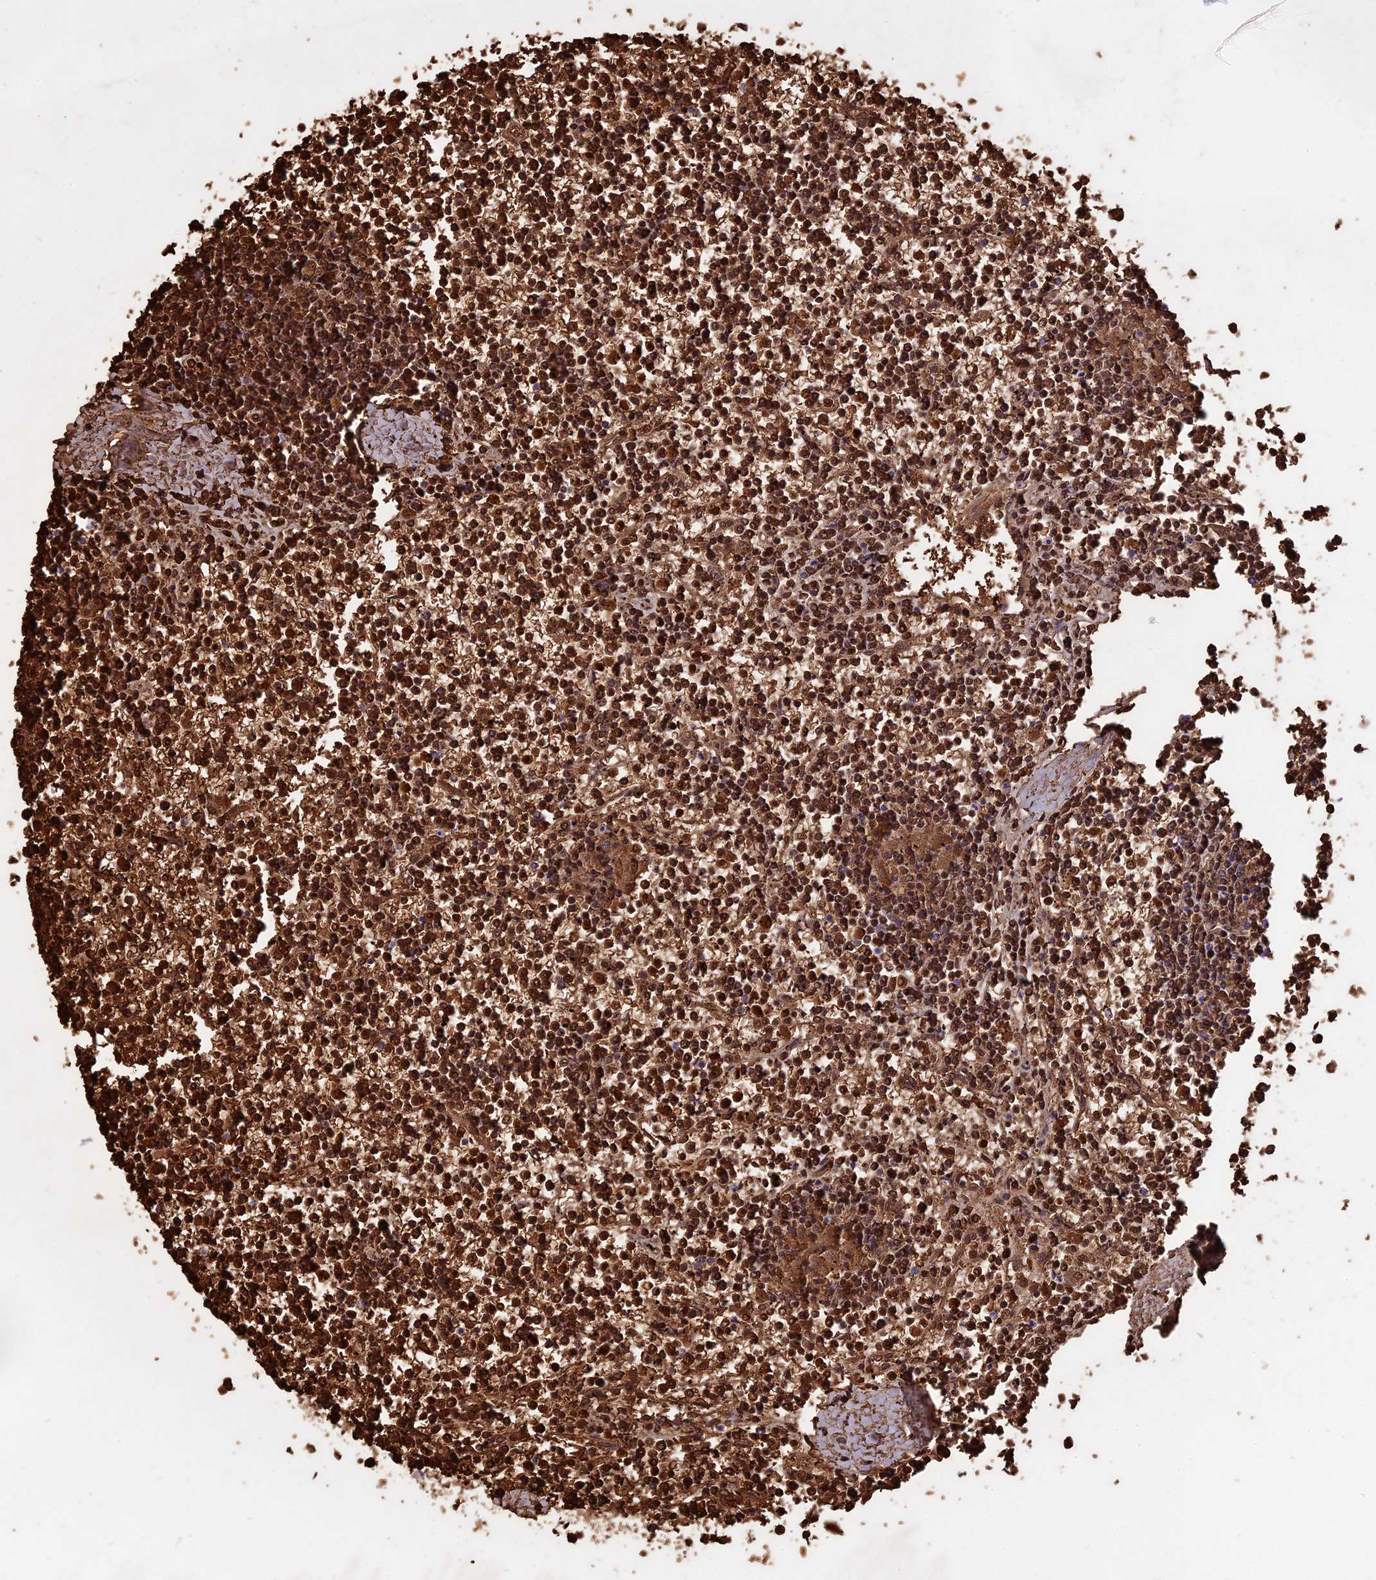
{"staining": {"intensity": "strong", "quantity": ">75%", "location": "cytoplasmic/membranous,nuclear"}, "tissue": "lymphoma", "cell_type": "Tumor cells", "image_type": "cancer", "snomed": [{"axis": "morphology", "description": "Malignant lymphoma, non-Hodgkin's type, Low grade"}, {"axis": "topography", "description": "Spleen"}], "caption": "Immunohistochemical staining of malignant lymphoma, non-Hodgkin's type (low-grade) displays high levels of strong cytoplasmic/membranous and nuclear protein expression in about >75% of tumor cells.", "gene": "TTC4", "patient": {"sex": "female", "age": 19}}